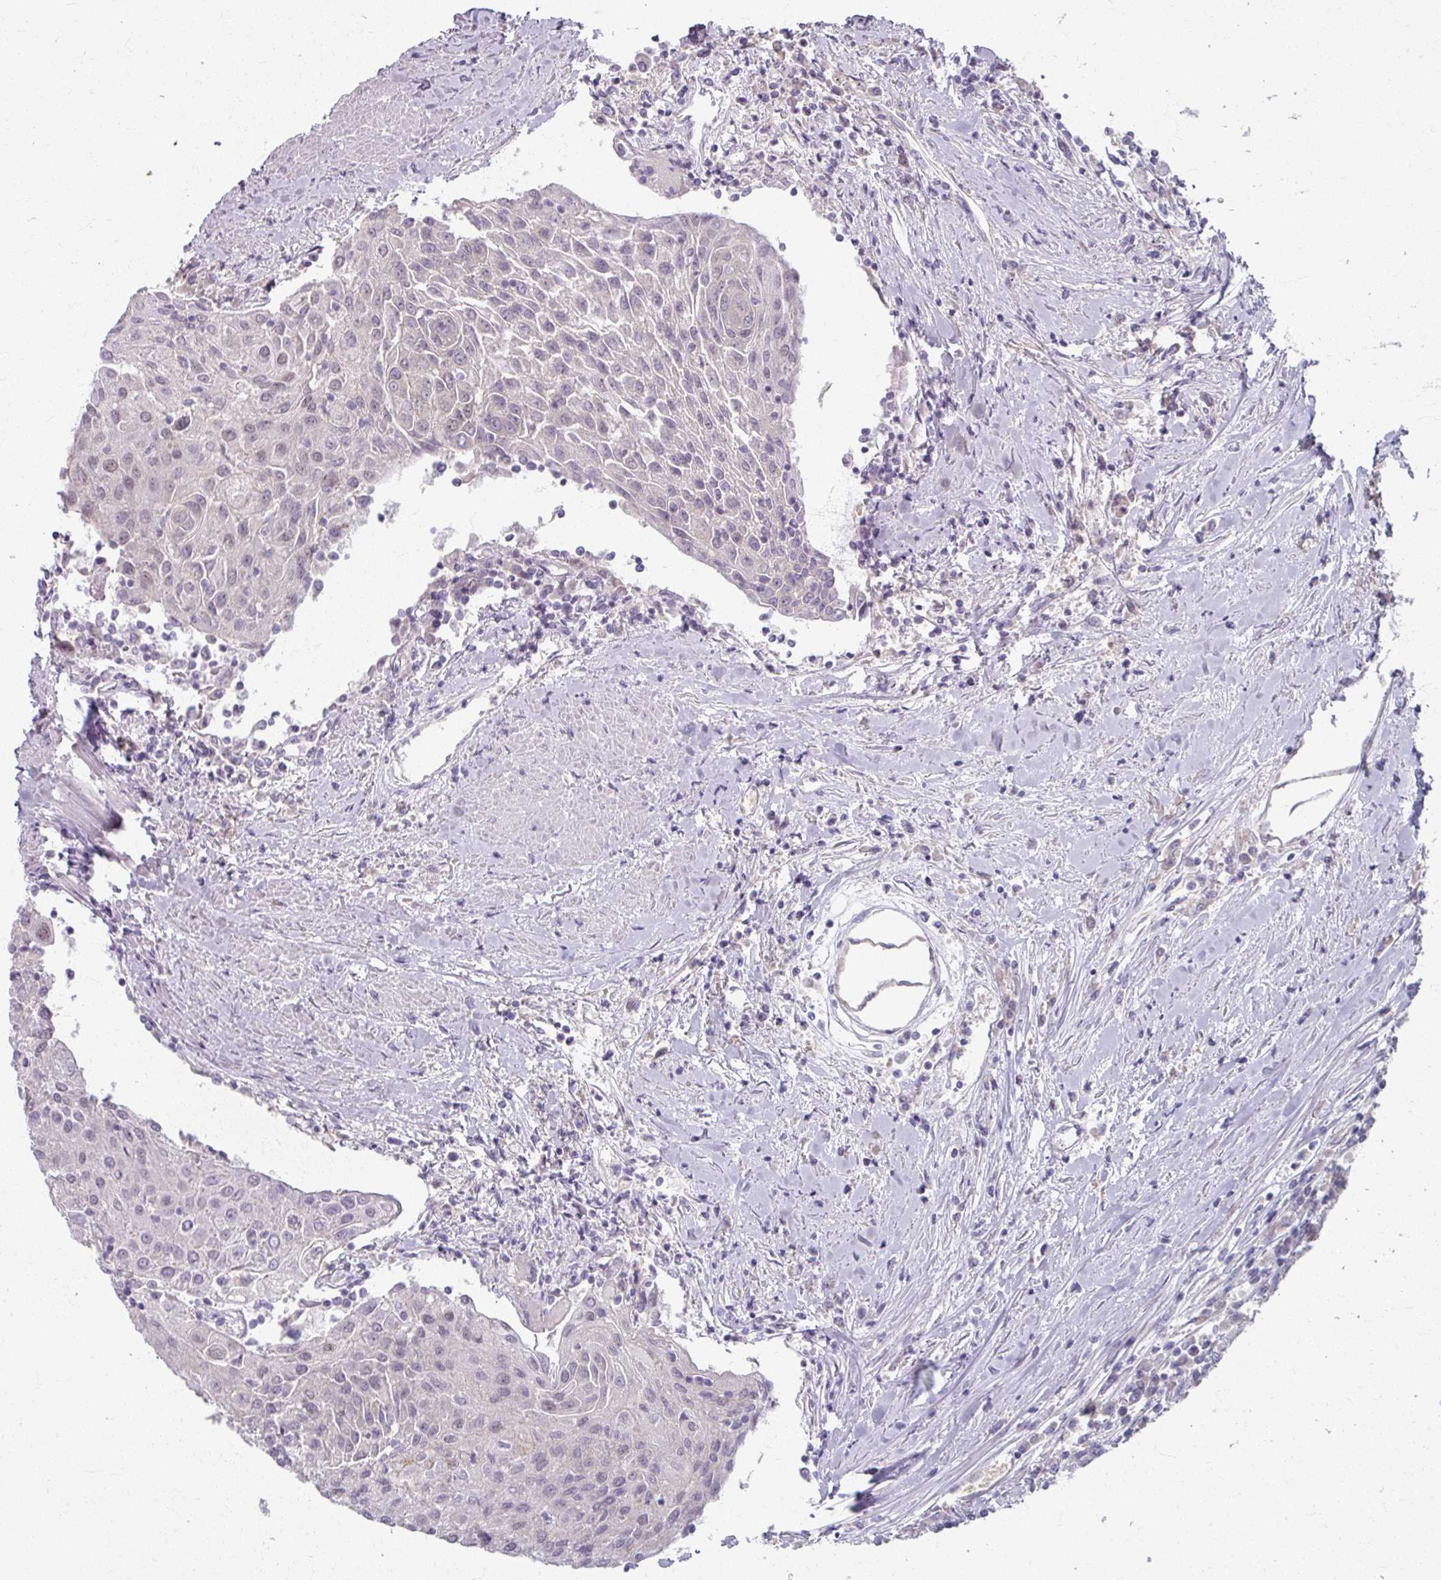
{"staining": {"intensity": "weak", "quantity": "<25%", "location": "nuclear"}, "tissue": "urothelial cancer", "cell_type": "Tumor cells", "image_type": "cancer", "snomed": [{"axis": "morphology", "description": "Urothelial carcinoma, High grade"}, {"axis": "topography", "description": "Urinary bladder"}], "caption": "IHC photomicrograph of human high-grade urothelial carcinoma stained for a protein (brown), which reveals no staining in tumor cells. (IHC, brightfield microscopy, high magnification).", "gene": "KMT5C", "patient": {"sex": "female", "age": 85}}